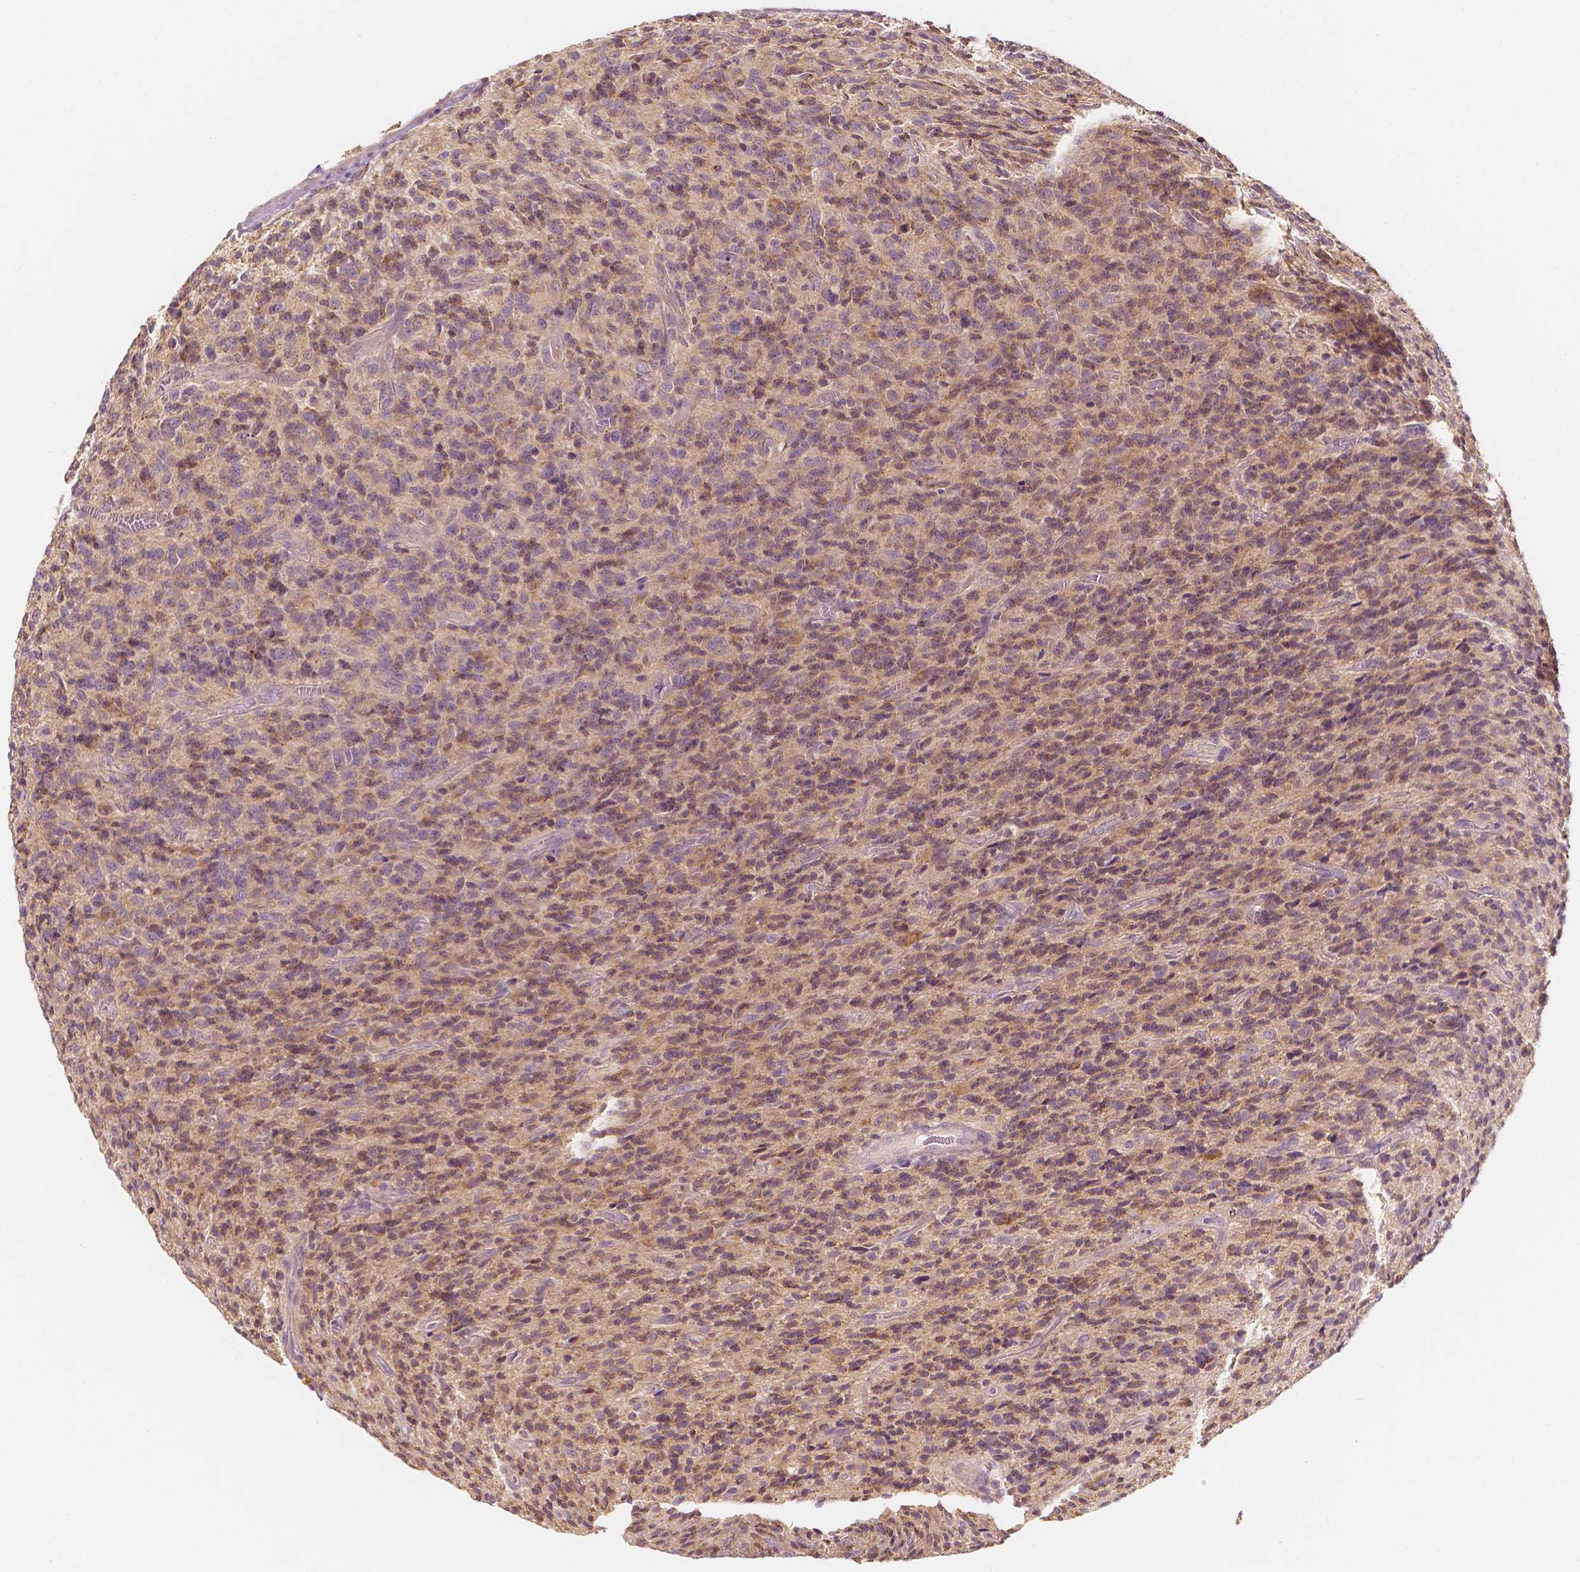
{"staining": {"intensity": "weak", "quantity": "25%-75%", "location": "cytoplasmic/membranous"}, "tissue": "glioma", "cell_type": "Tumor cells", "image_type": "cancer", "snomed": [{"axis": "morphology", "description": "Glioma, malignant, High grade"}, {"axis": "topography", "description": "Brain"}], "caption": "Immunohistochemical staining of high-grade glioma (malignant) displays low levels of weak cytoplasmic/membranous positivity in about 25%-75% of tumor cells.", "gene": "SHPK", "patient": {"sex": "male", "age": 76}}